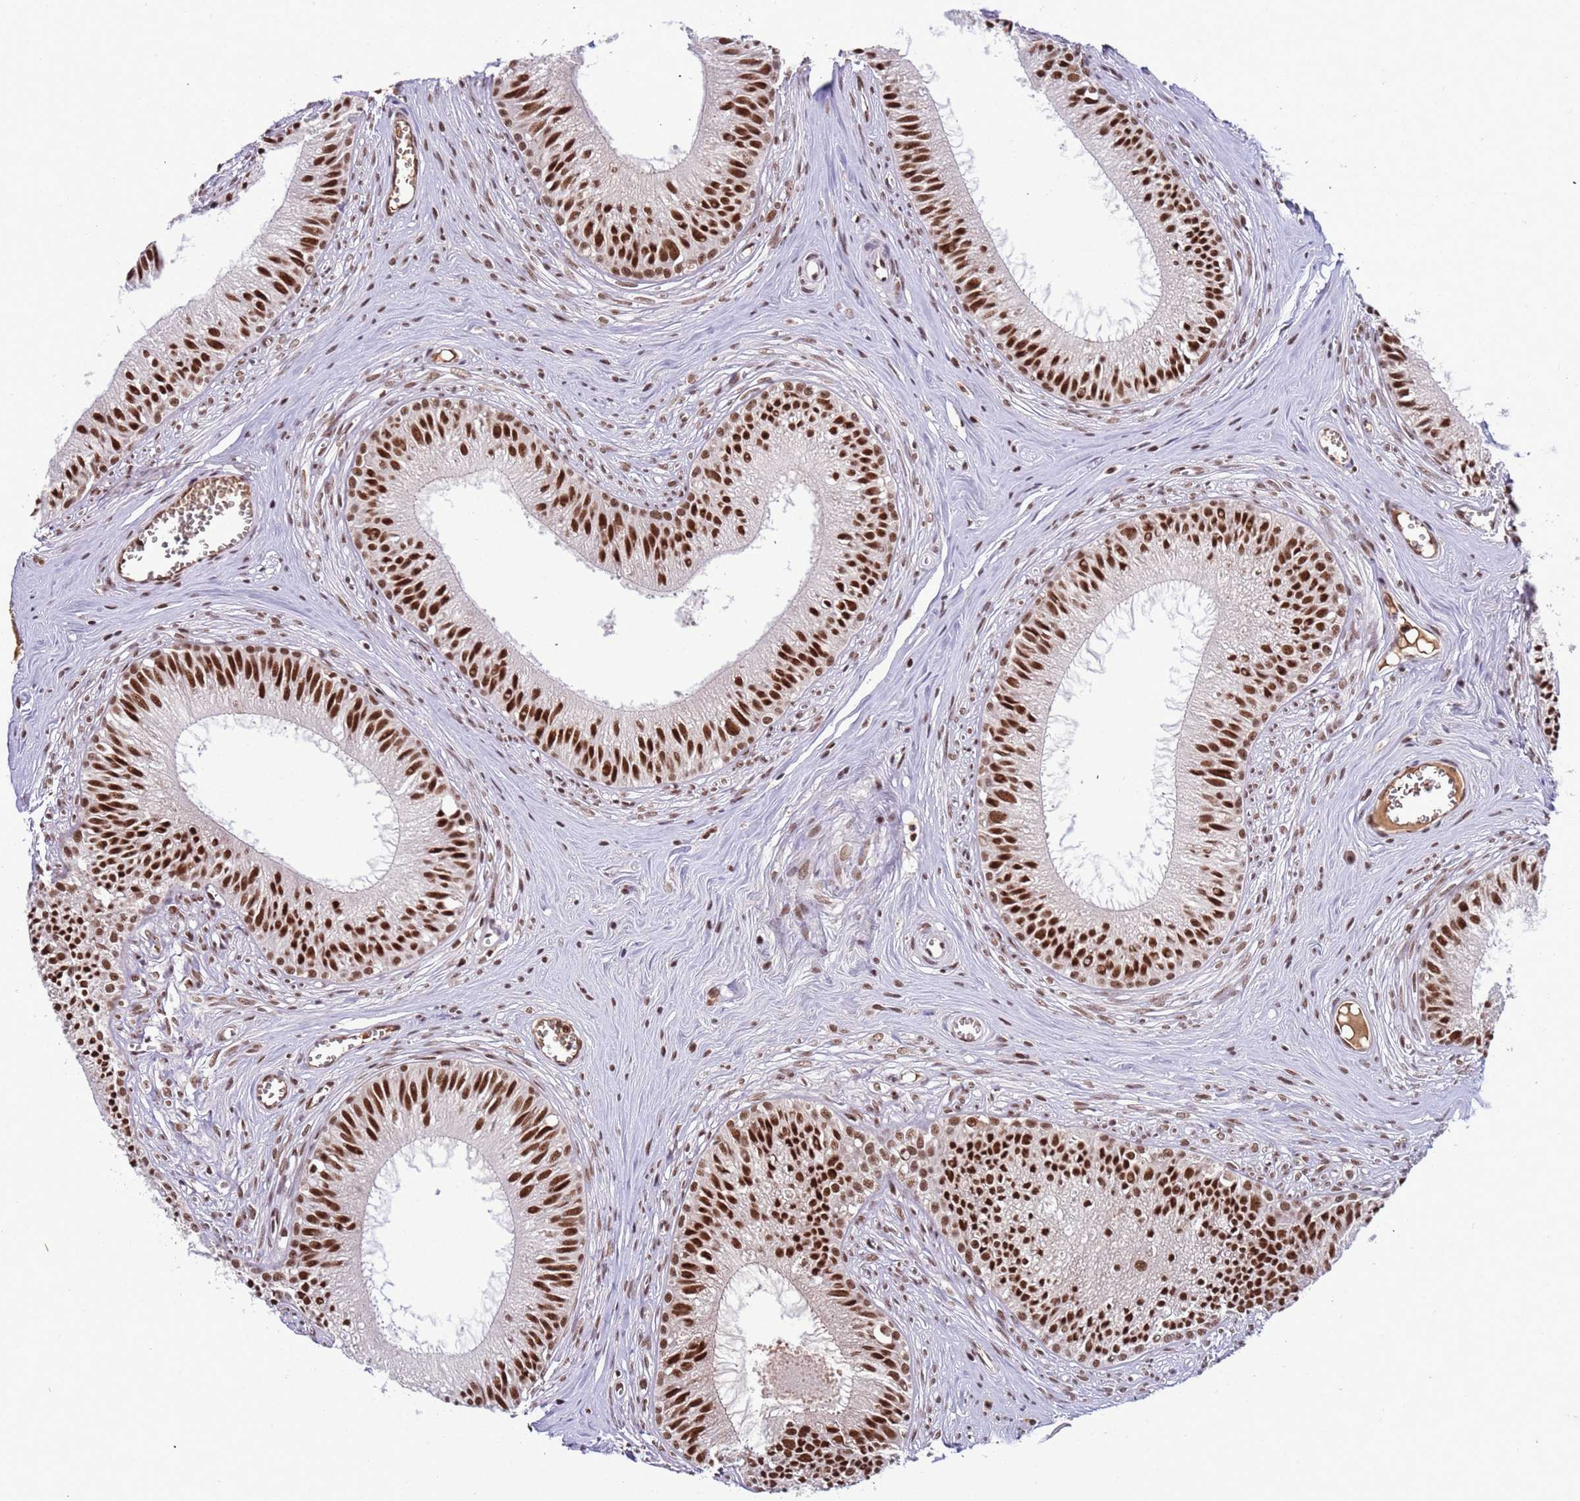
{"staining": {"intensity": "strong", "quantity": ">75%", "location": "nuclear"}, "tissue": "epididymis", "cell_type": "Glandular cells", "image_type": "normal", "snomed": [{"axis": "morphology", "description": "Normal tissue, NOS"}, {"axis": "topography", "description": "Epididymis"}], "caption": "This is a photomicrograph of IHC staining of benign epididymis, which shows strong staining in the nuclear of glandular cells.", "gene": "SRRT", "patient": {"sex": "male", "age": 36}}